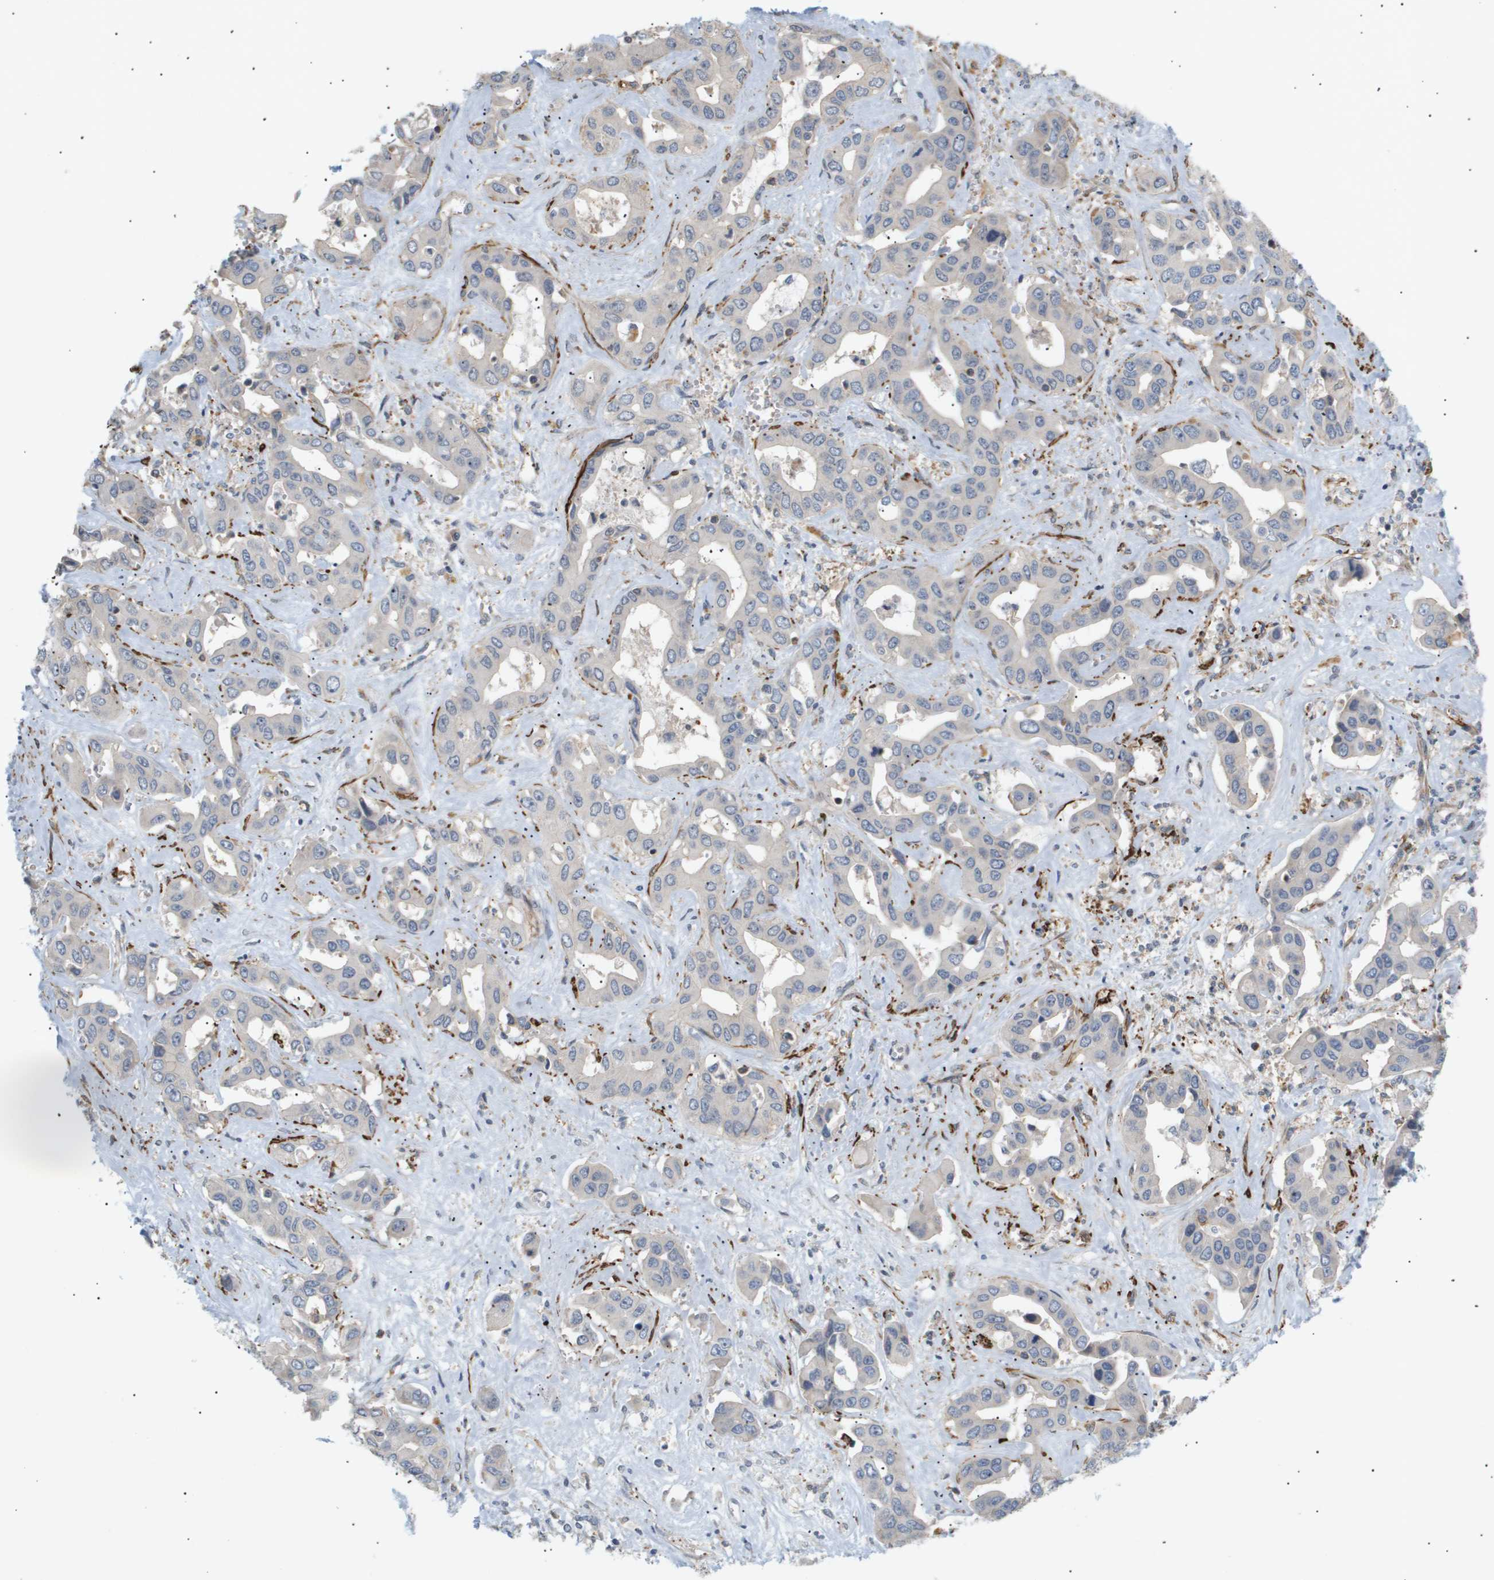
{"staining": {"intensity": "negative", "quantity": "none", "location": "none"}, "tissue": "liver cancer", "cell_type": "Tumor cells", "image_type": "cancer", "snomed": [{"axis": "morphology", "description": "Cholangiocarcinoma"}, {"axis": "topography", "description": "Liver"}], "caption": "The photomicrograph exhibits no significant positivity in tumor cells of liver cancer.", "gene": "CORO2B", "patient": {"sex": "female", "age": 52}}